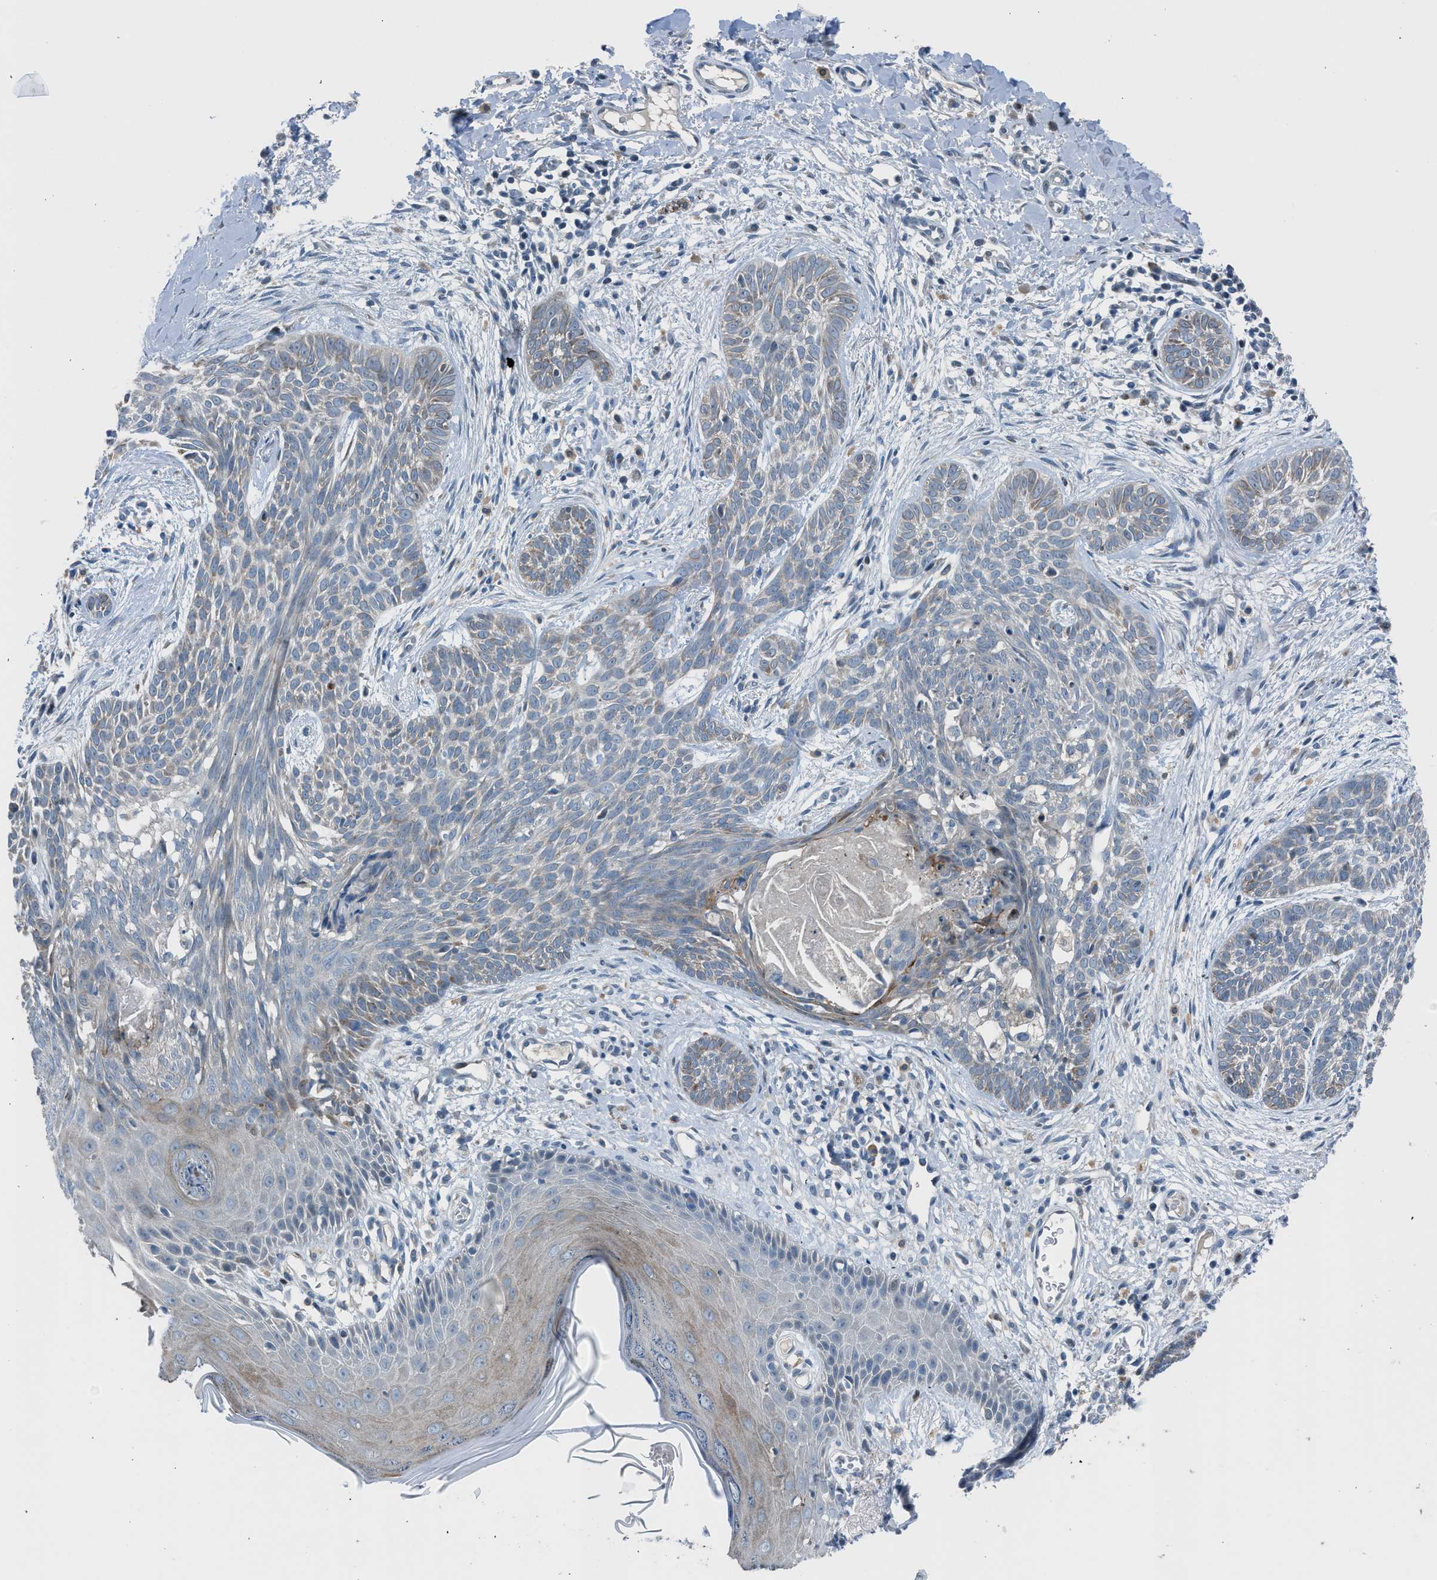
{"staining": {"intensity": "weak", "quantity": "<25%", "location": "cytoplasmic/membranous"}, "tissue": "skin cancer", "cell_type": "Tumor cells", "image_type": "cancer", "snomed": [{"axis": "morphology", "description": "Basal cell carcinoma"}, {"axis": "topography", "description": "Skin"}], "caption": "Immunohistochemistry histopathology image of neoplastic tissue: skin cancer stained with DAB (3,3'-diaminobenzidine) shows no significant protein positivity in tumor cells.", "gene": "RNF41", "patient": {"sex": "female", "age": 59}}